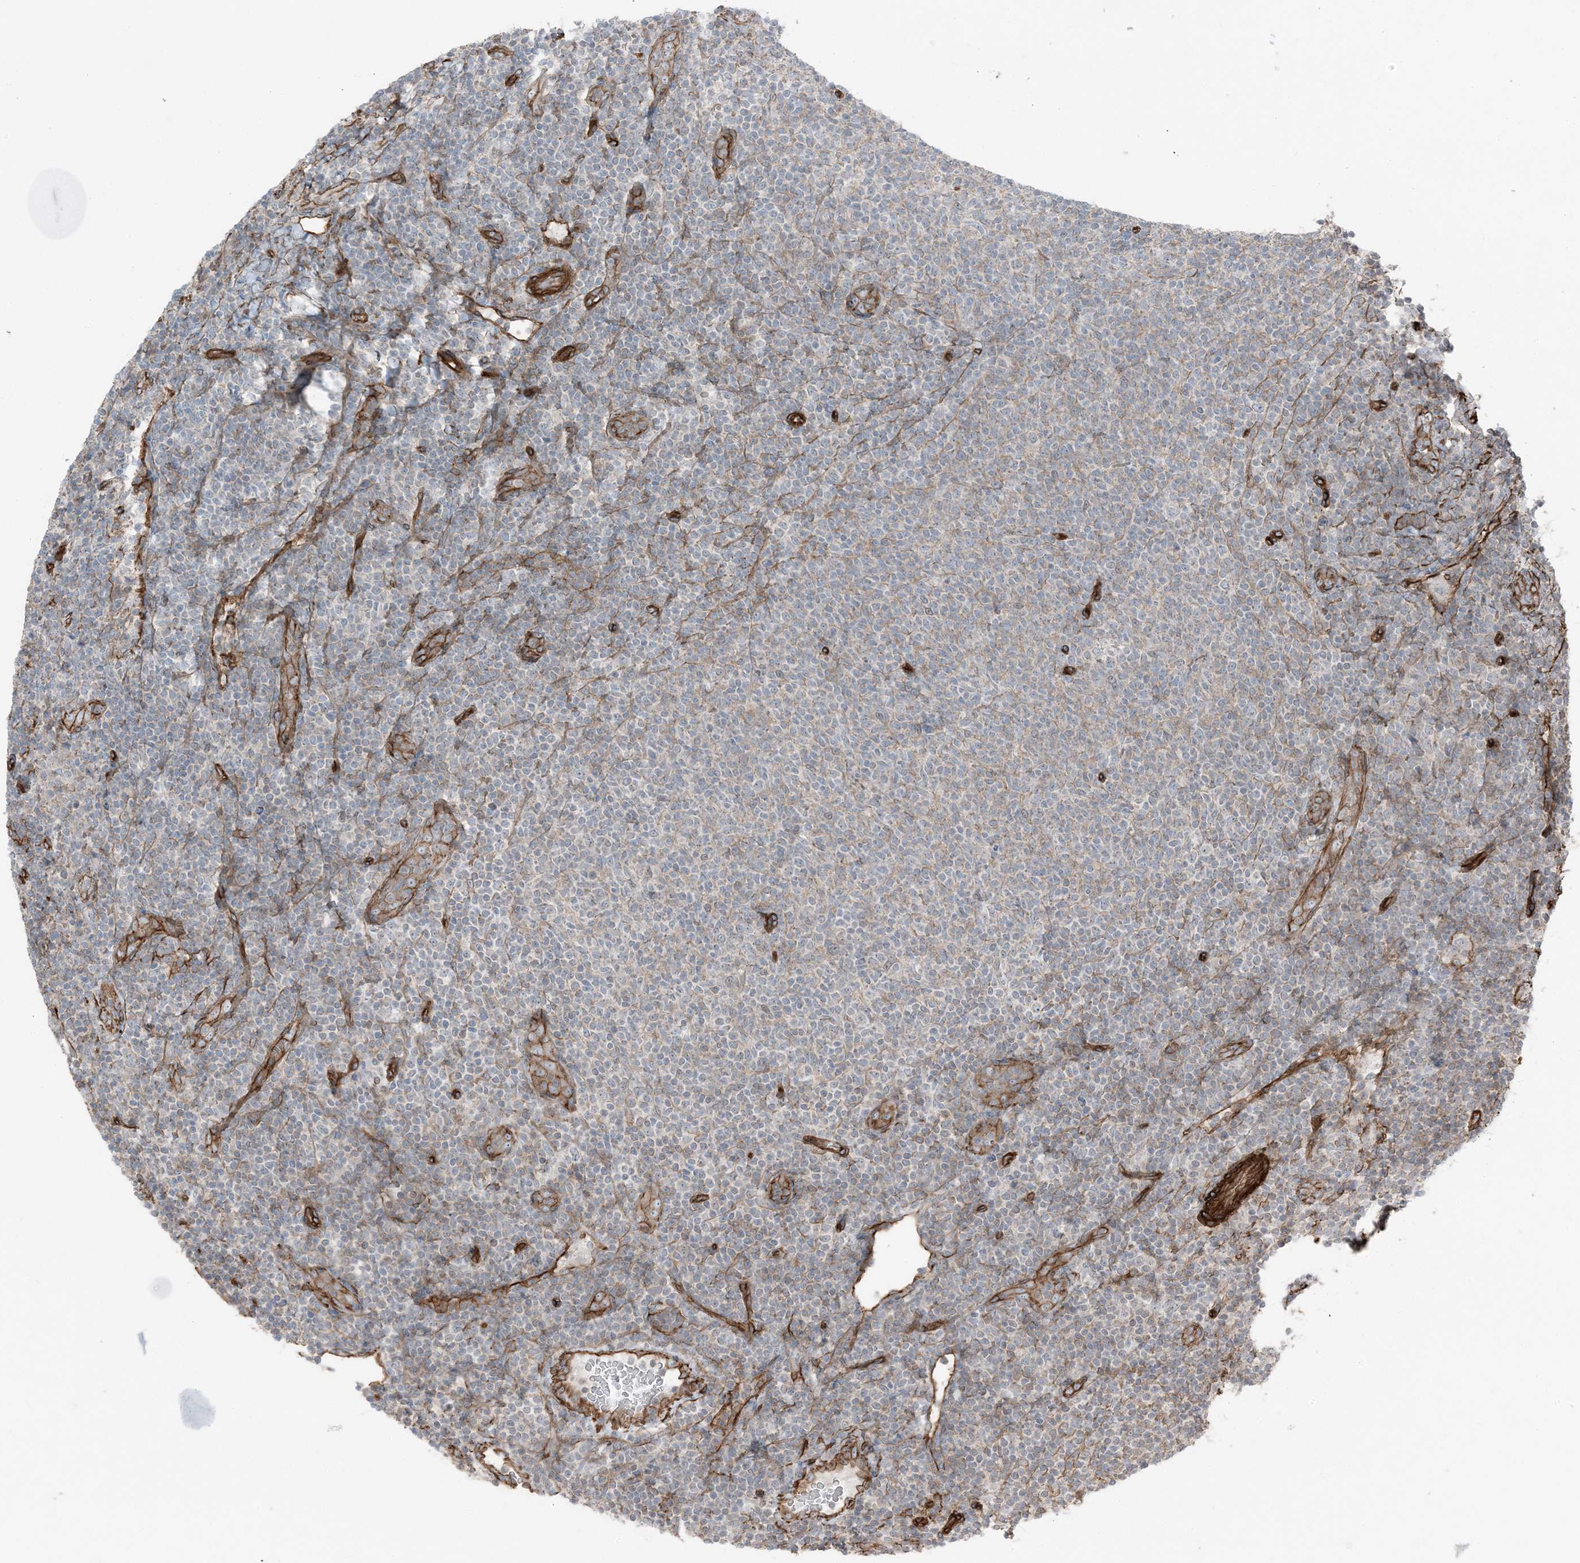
{"staining": {"intensity": "negative", "quantity": "none", "location": "none"}, "tissue": "lymphoma", "cell_type": "Tumor cells", "image_type": "cancer", "snomed": [{"axis": "morphology", "description": "Malignant lymphoma, non-Hodgkin's type, Low grade"}, {"axis": "topography", "description": "Lymph node"}], "caption": "This photomicrograph is of low-grade malignant lymphoma, non-Hodgkin's type stained with IHC to label a protein in brown with the nuclei are counter-stained blue. There is no staining in tumor cells.", "gene": "ZFP90", "patient": {"sex": "male", "age": 66}}